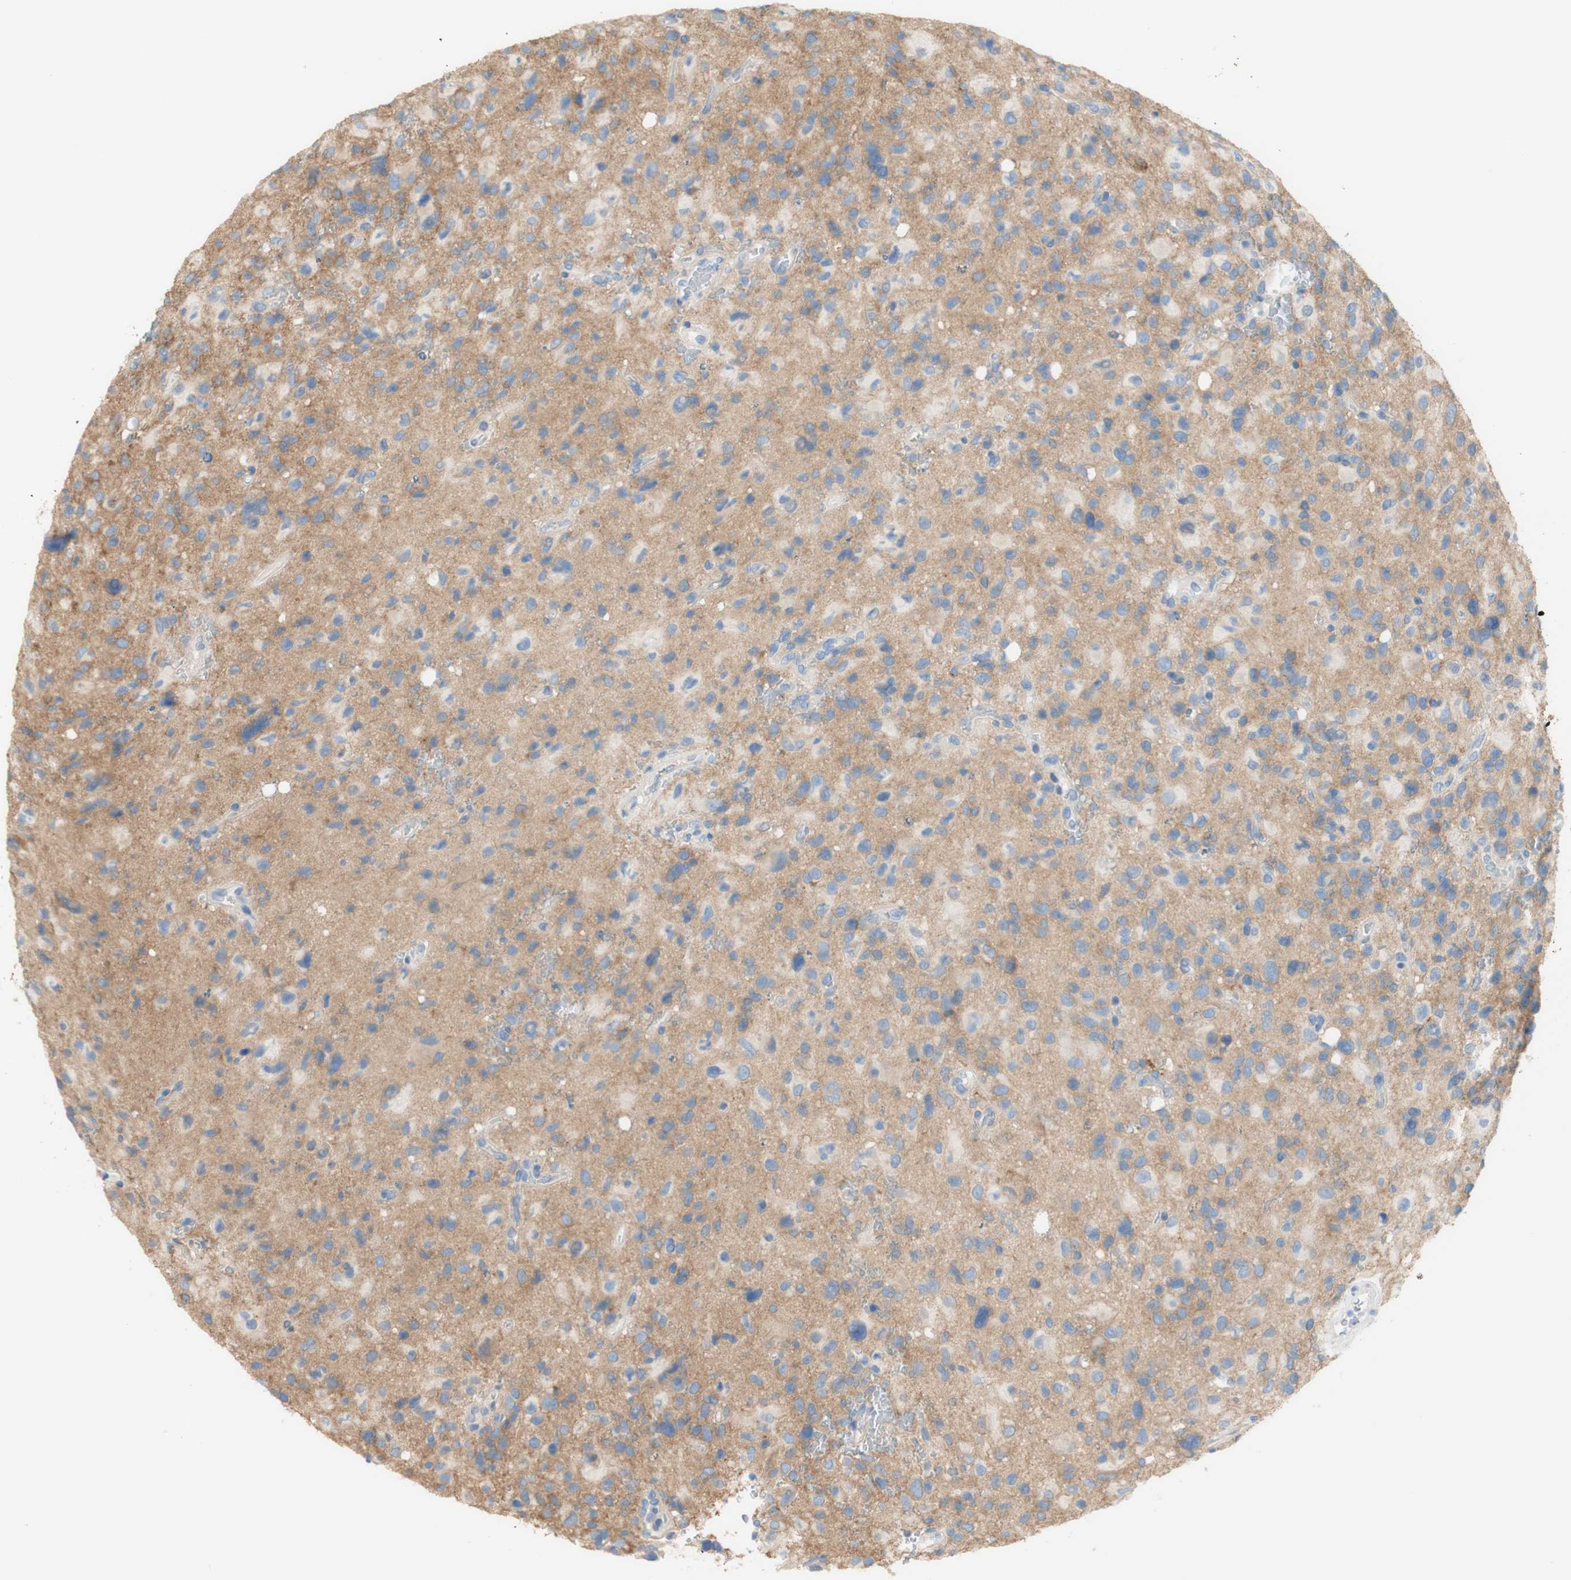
{"staining": {"intensity": "negative", "quantity": "none", "location": "none"}, "tissue": "glioma", "cell_type": "Tumor cells", "image_type": "cancer", "snomed": [{"axis": "morphology", "description": "Glioma, malignant, High grade"}, {"axis": "topography", "description": "Brain"}], "caption": "The immunohistochemistry image has no significant expression in tumor cells of high-grade glioma (malignant) tissue.", "gene": "ATP2B1", "patient": {"sex": "male", "age": 48}}